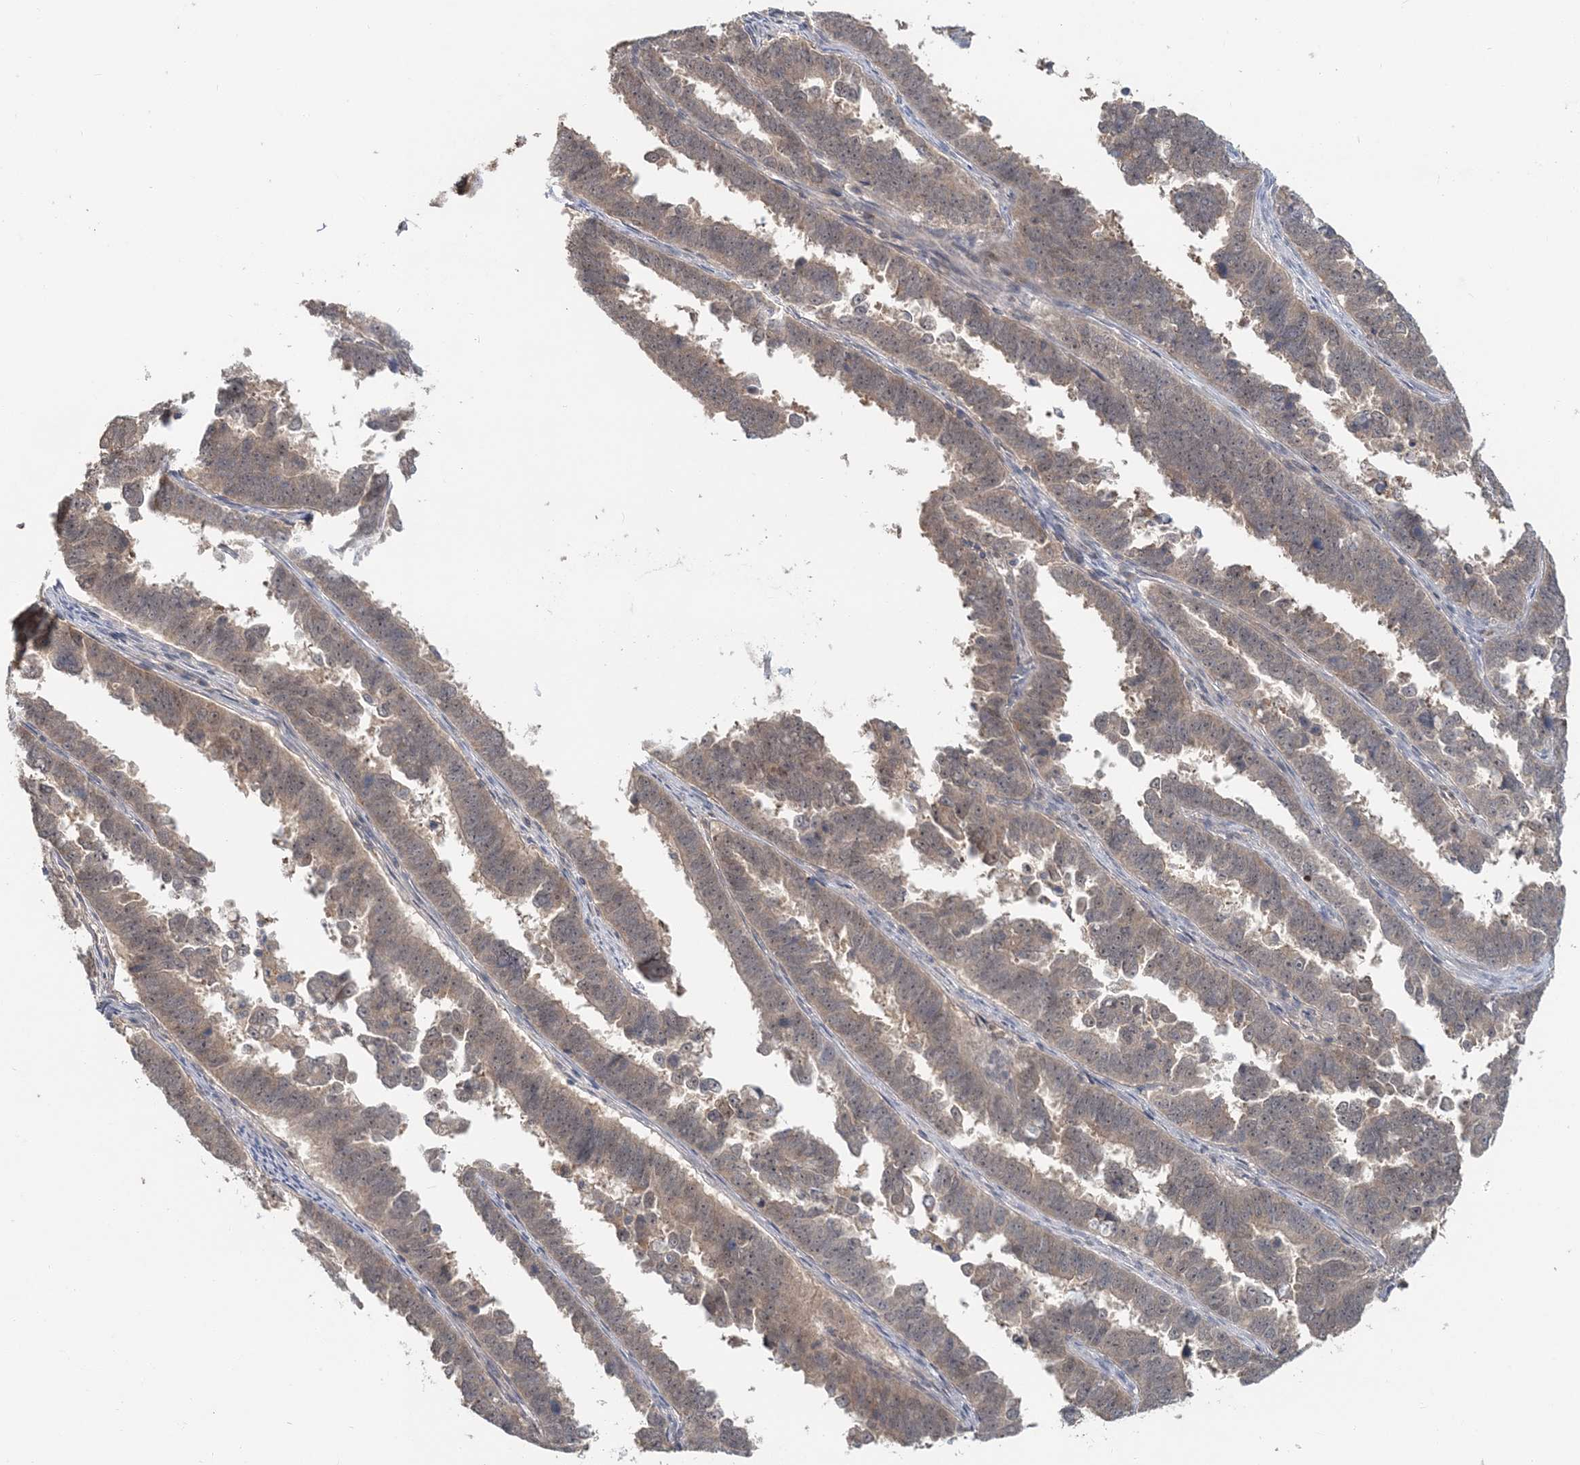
{"staining": {"intensity": "weak", "quantity": ">75%", "location": "cytoplasmic/membranous"}, "tissue": "endometrial cancer", "cell_type": "Tumor cells", "image_type": "cancer", "snomed": [{"axis": "morphology", "description": "Adenocarcinoma, NOS"}, {"axis": "topography", "description": "Endometrium"}], "caption": "Immunohistochemical staining of endometrial cancer (adenocarcinoma) shows low levels of weak cytoplasmic/membranous positivity in approximately >75% of tumor cells.", "gene": "RNF25", "patient": {"sex": "female", "age": 75}}